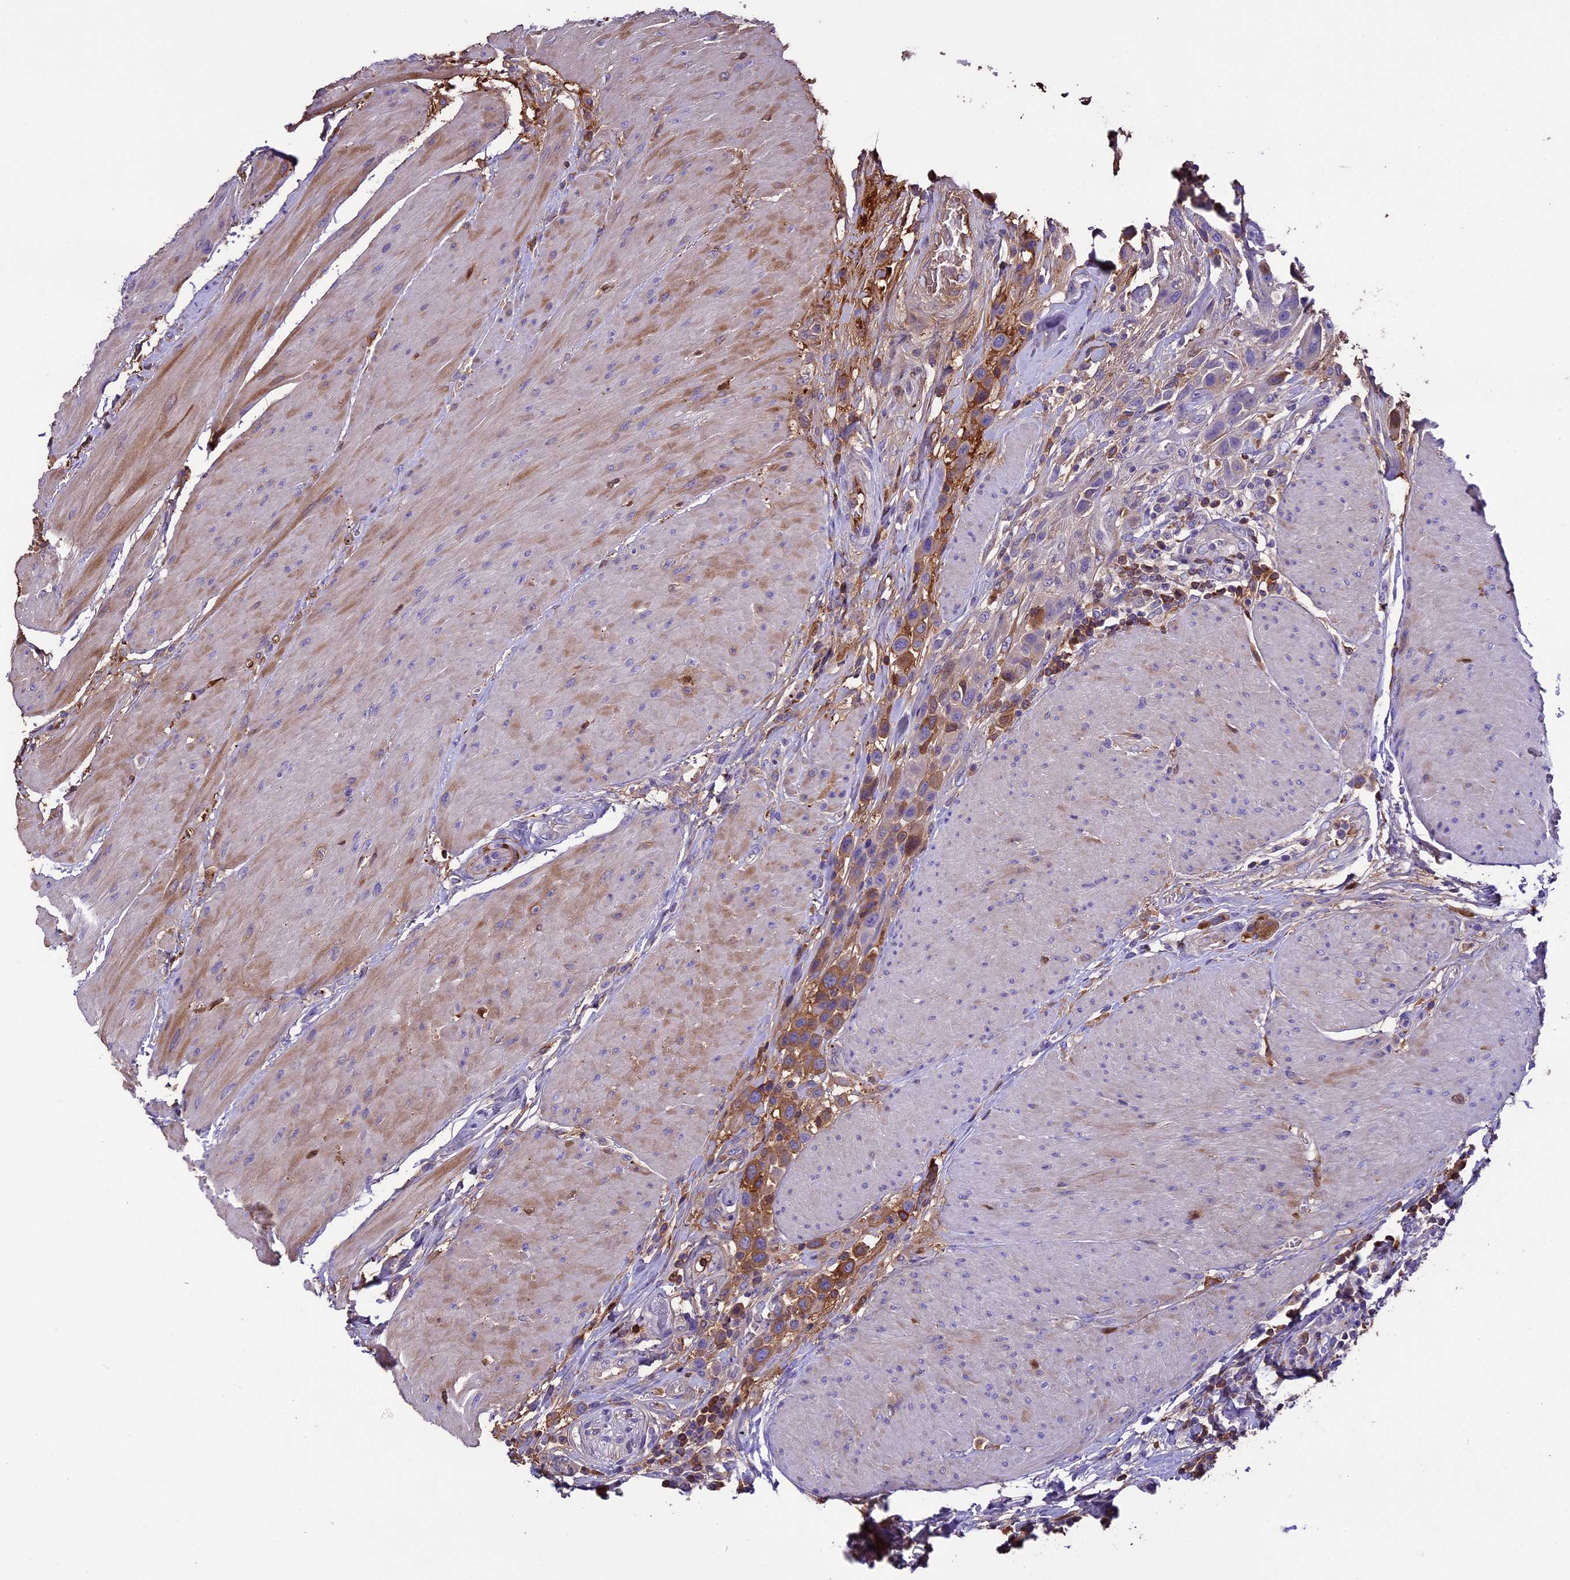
{"staining": {"intensity": "moderate", "quantity": ">75%", "location": "cytoplasmic/membranous"}, "tissue": "urothelial cancer", "cell_type": "Tumor cells", "image_type": "cancer", "snomed": [{"axis": "morphology", "description": "Urothelial carcinoma, High grade"}, {"axis": "topography", "description": "Urinary bladder"}], "caption": "Immunohistochemistry (IHC) staining of high-grade urothelial carcinoma, which reveals medium levels of moderate cytoplasmic/membranous expression in approximately >75% of tumor cells indicating moderate cytoplasmic/membranous protein expression. The staining was performed using DAB (3,3'-diaminobenzidine) (brown) for protein detection and nuclei were counterstained in hematoxylin (blue).", "gene": "TCP11L2", "patient": {"sex": "male", "age": 50}}